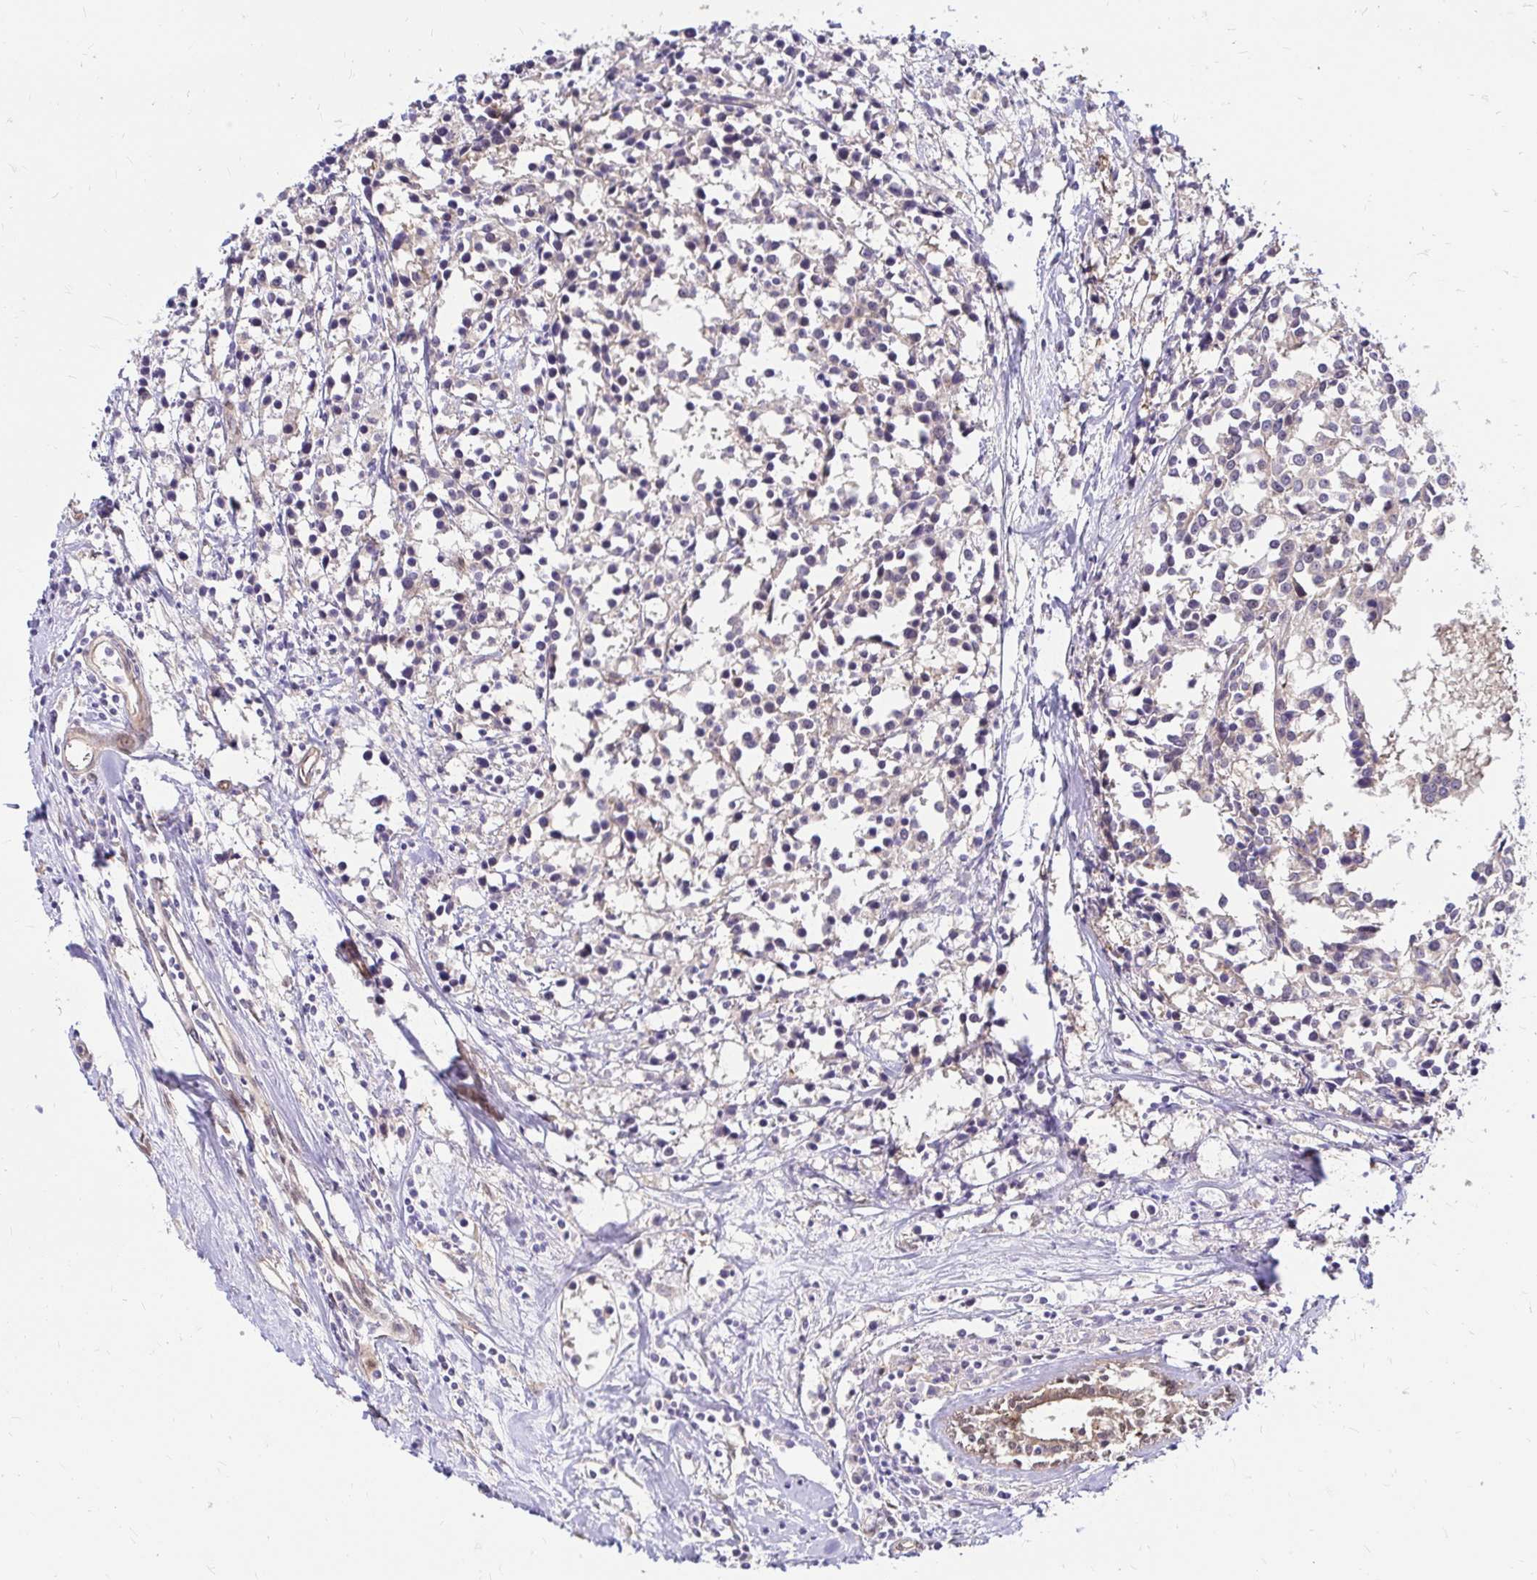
{"staining": {"intensity": "negative", "quantity": "none", "location": "none"}, "tissue": "breast cancer", "cell_type": "Tumor cells", "image_type": "cancer", "snomed": [{"axis": "morphology", "description": "Duct carcinoma"}, {"axis": "topography", "description": "Breast"}], "caption": "DAB immunohistochemical staining of human breast cancer (infiltrating ductal carcinoma) displays no significant expression in tumor cells. (DAB (3,3'-diaminobenzidine) IHC with hematoxylin counter stain).", "gene": "YAP1", "patient": {"sex": "female", "age": 80}}